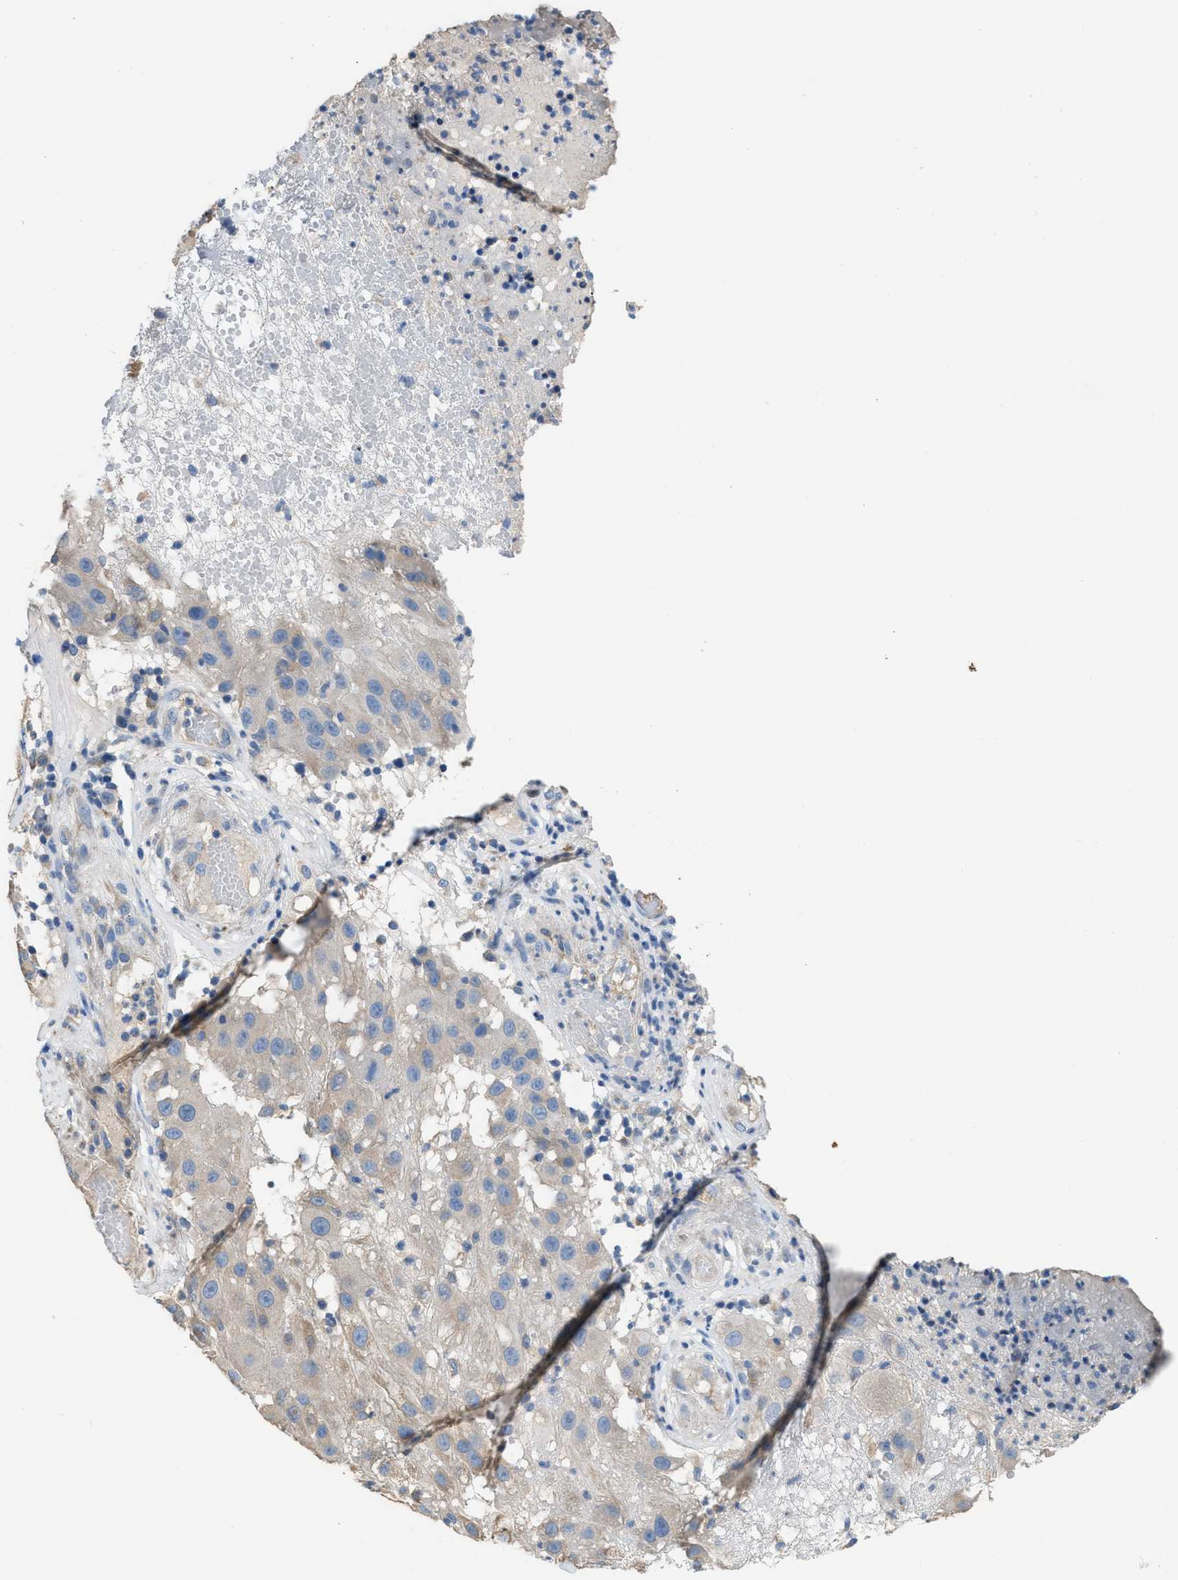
{"staining": {"intensity": "weak", "quantity": "<25%", "location": "cytoplasmic/membranous"}, "tissue": "melanoma", "cell_type": "Tumor cells", "image_type": "cancer", "snomed": [{"axis": "morphology", "description": "Malignant melanoma, NOS"}, {"axis": "topography", "description": "Skin"}], "caption": "This is an immunohistochemistry photomicrograph of malignant melanoma. There is no expression in tumor cells.", "gene": "AOAH", "patient": {"sex": "female", "age": 81}}